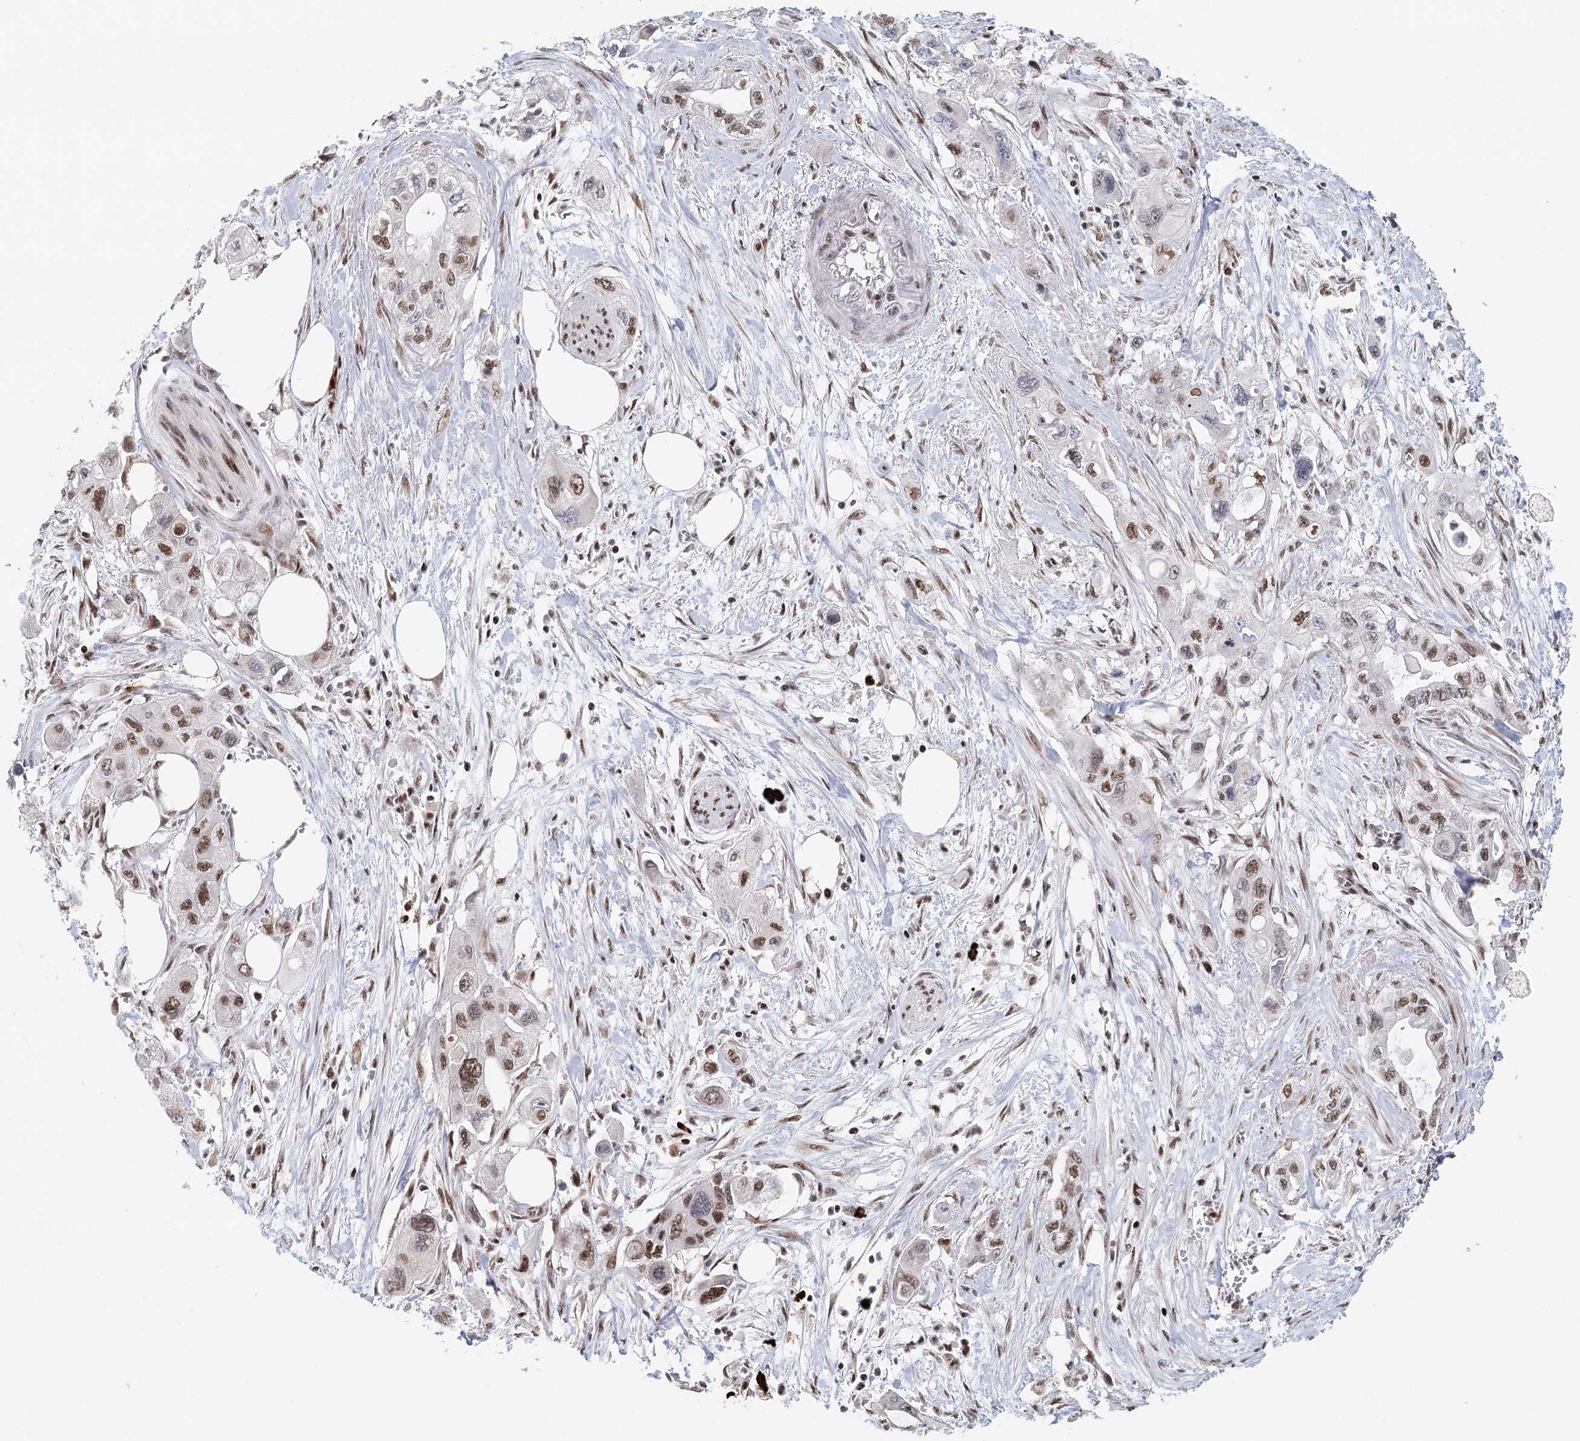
{"staining": {"intensity": "moderate", "quantity": "25%-75%", "location": "nuclear"}, "tissue": "pancreatic cancer", "cell_type": "Tumor cells", "image_type": "cancer", "snomed": [{"axis": "morphology", "description": "Adenocarcinoma, NOS"}, {"axis": "topography", "description": "Pancreas"}], "caption": "Pancreatic cancer (adenocarcinoma) was stained to show a protein in brown. There is medium levels of moderate nuclear positivity in about 25%-75% of tumor cells. (Brightfield microscopy of DAB IHC at high magnification).", "gene": "BNIP5", "patient": {"sex": "male", "age": 75}}